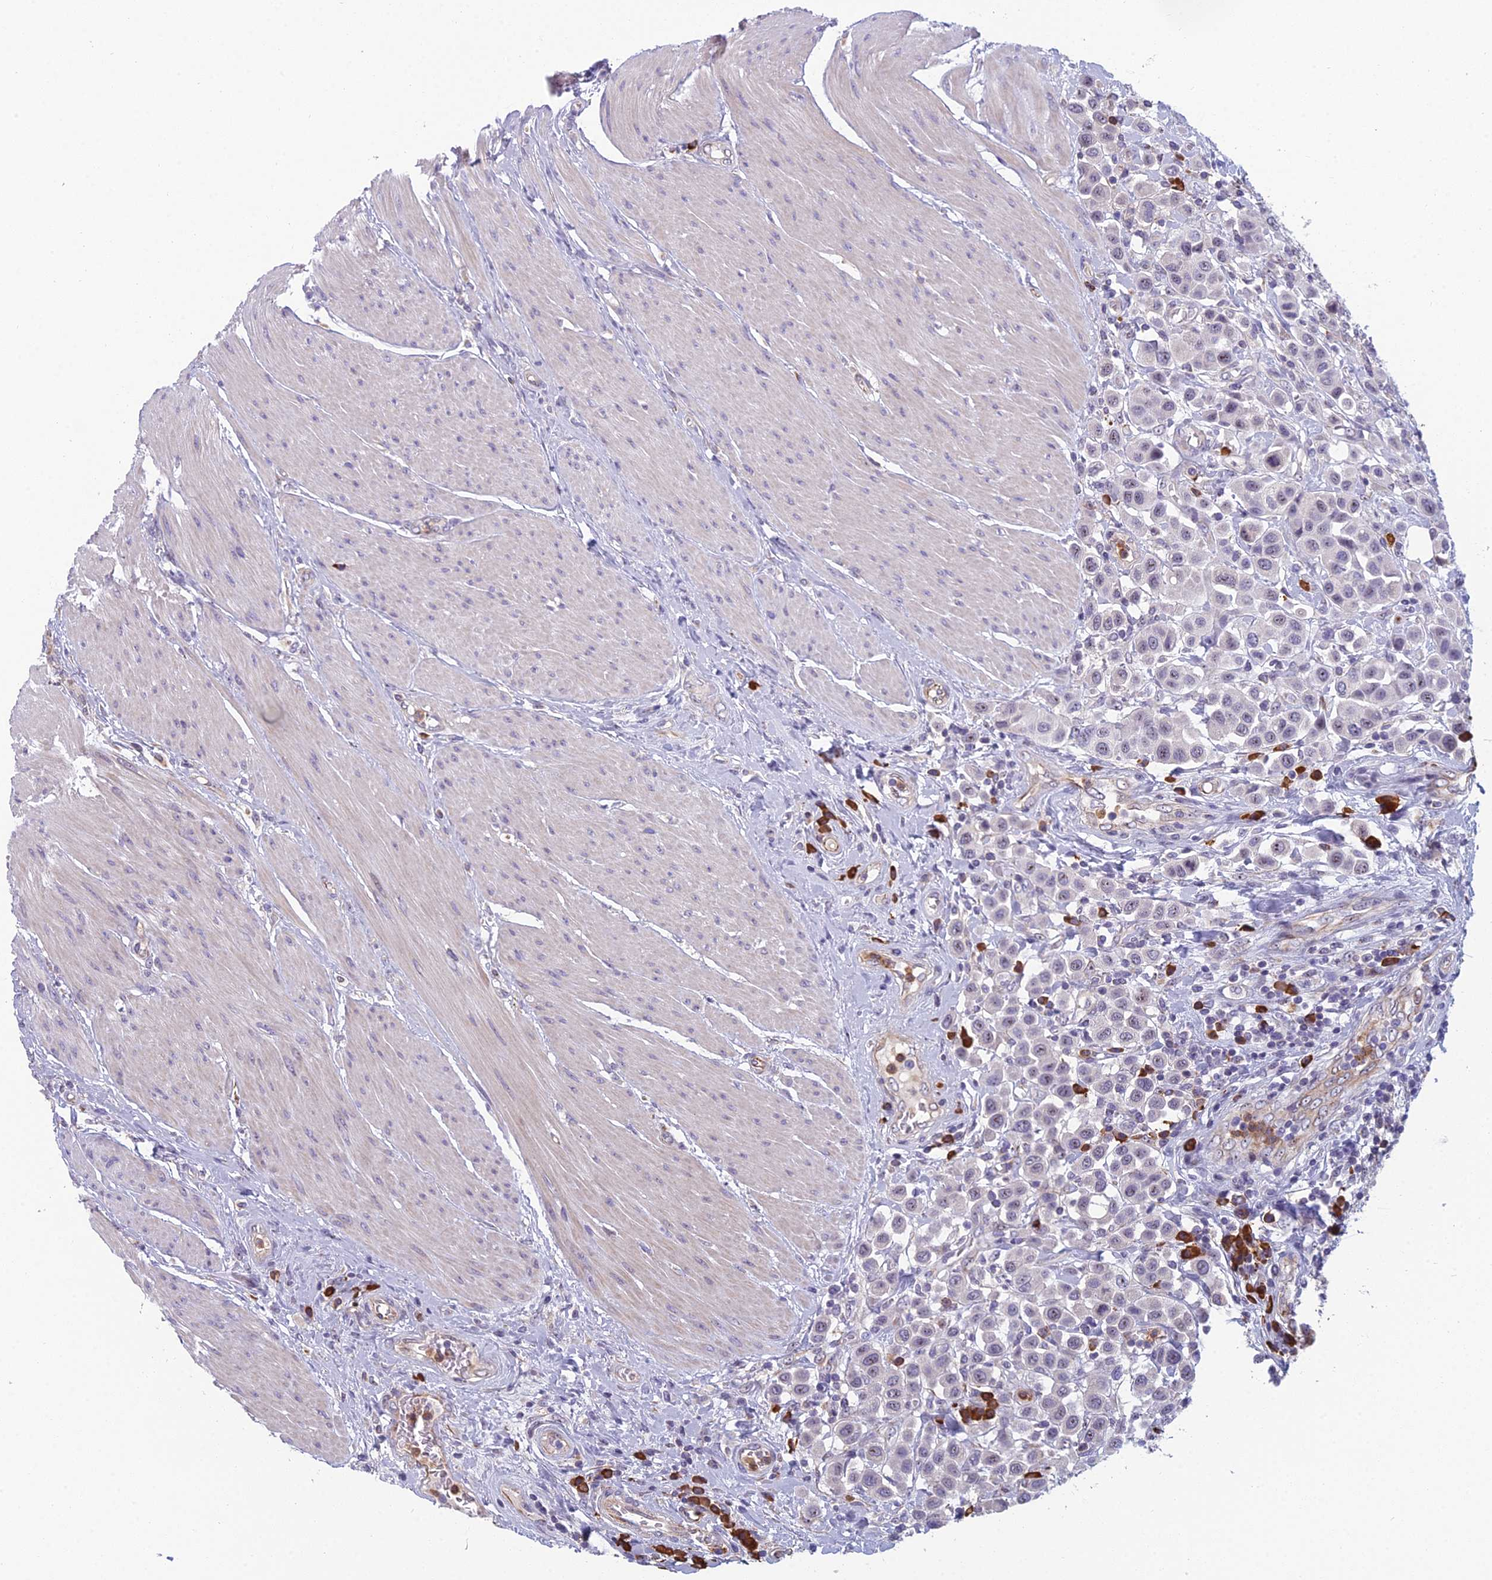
{"staining": {"intensity": "negative", "quantity": "none", "location": "none"}, "tissue": "urothelial cancer", "cell_type": "Tumor cells", "image_type": "cancer", "snomed": [{"axis": "morphology", "description": "Urothelial carcinoma, High grade"}, {"axis": "topography", "description": "Urinary bladder"}], "caption": "This is a micrograph of IHC staining of high-grade urothelial carcinoma, which shows no positivity in tumor cells.", "gene": "NOC2L", "patient": {"sex": "male", "age": 50}}